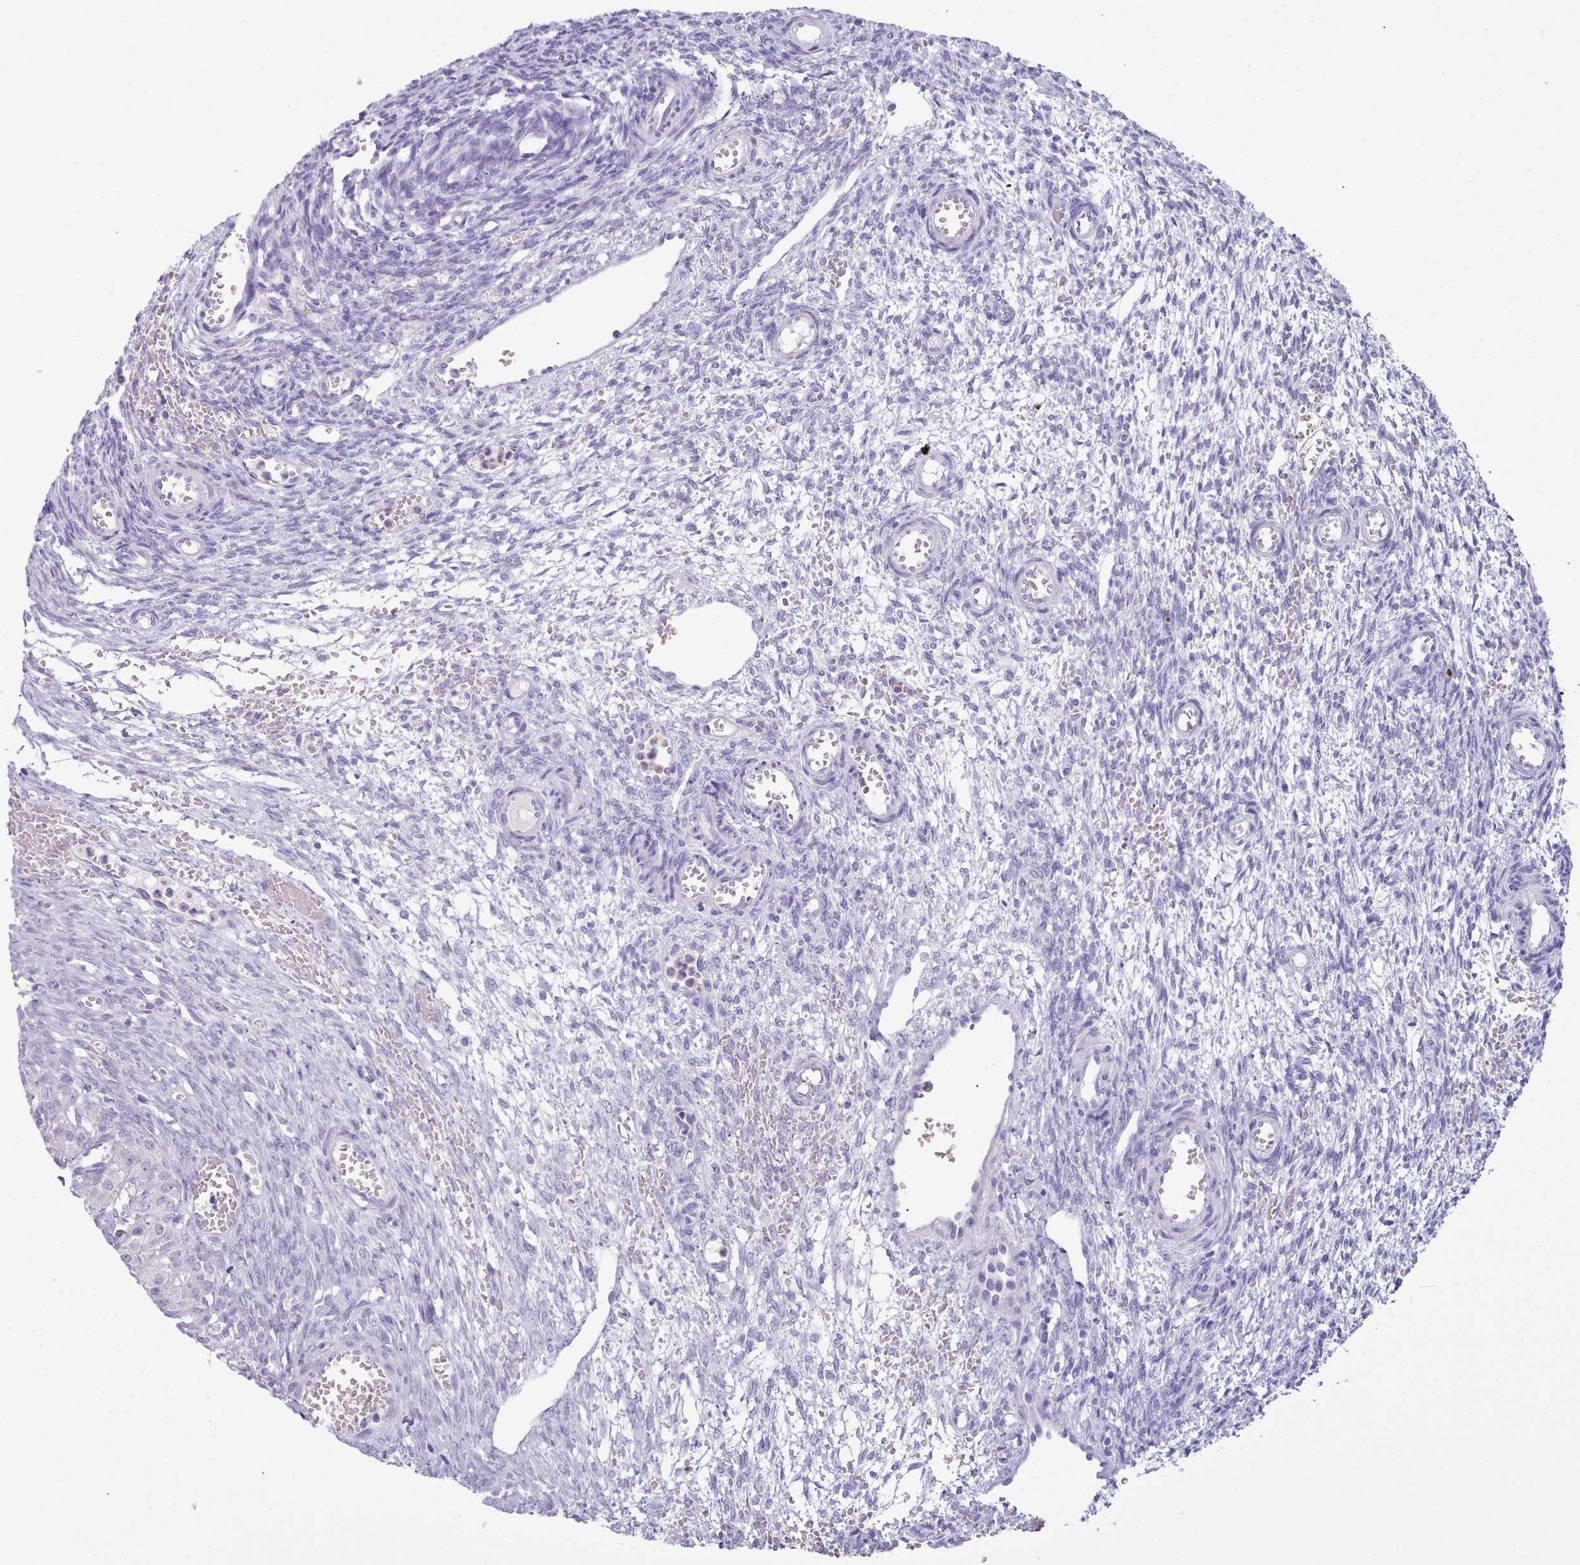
{"staining": {"intensity": "negative", "quantity": "none", "location": "none"}, "tissue": "ovary", "cell_type": "Ovarian stroma cells", "image_type": "normal", "snomed": [{"axis": "morphology", "description": "Normal tissue, NOS"}, {"axis": "topography", "description": "Ovary"}], "caption": "Ovarian stroma cells show no significant positivity in unremarkable ovary. (DAB IHC, high magnification).", "gene": "NKX1", "patient": {"sex": "female", "age": 39}}